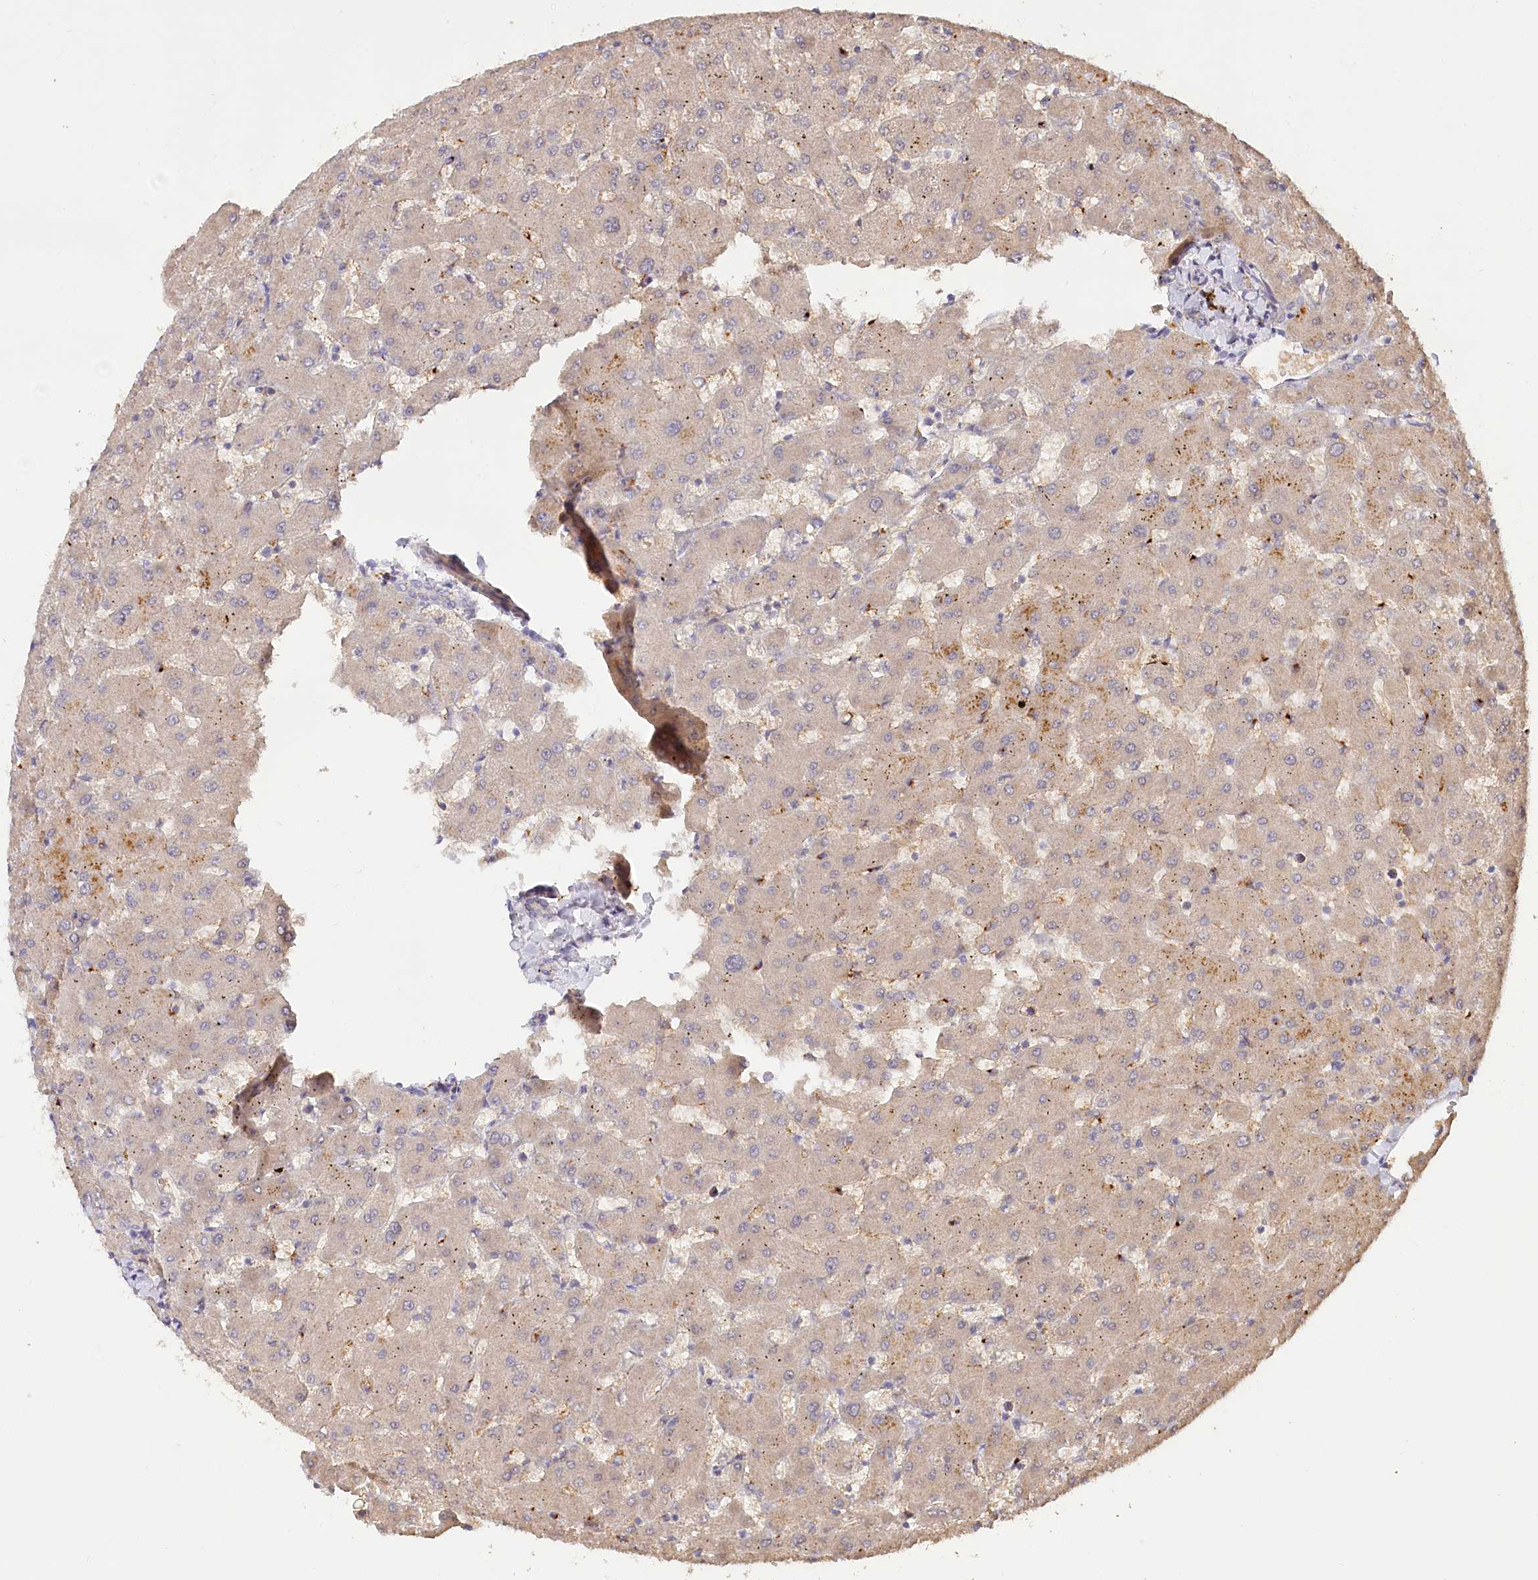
{"staining": {"intensity": "weak", "quantity": "<25%", "location": "cytoplasmic/membranous"}, "tissue": "liver", "cell_type": "Cholangiocytes", "image_type": "normal", "snomed": [{"axis": "morphology", "description": "Normal tissue, NOS"}, {"axis": "topography", "description": "Liver"}], "caption": "Immunohistochemistry of normal human liver demonstrates no staining in cholangiocytes. (IHC, brightfield microscopy, high magnification).", "gene": "IRAK1BP1", "patient": {"sex": "female", "age": 63}}